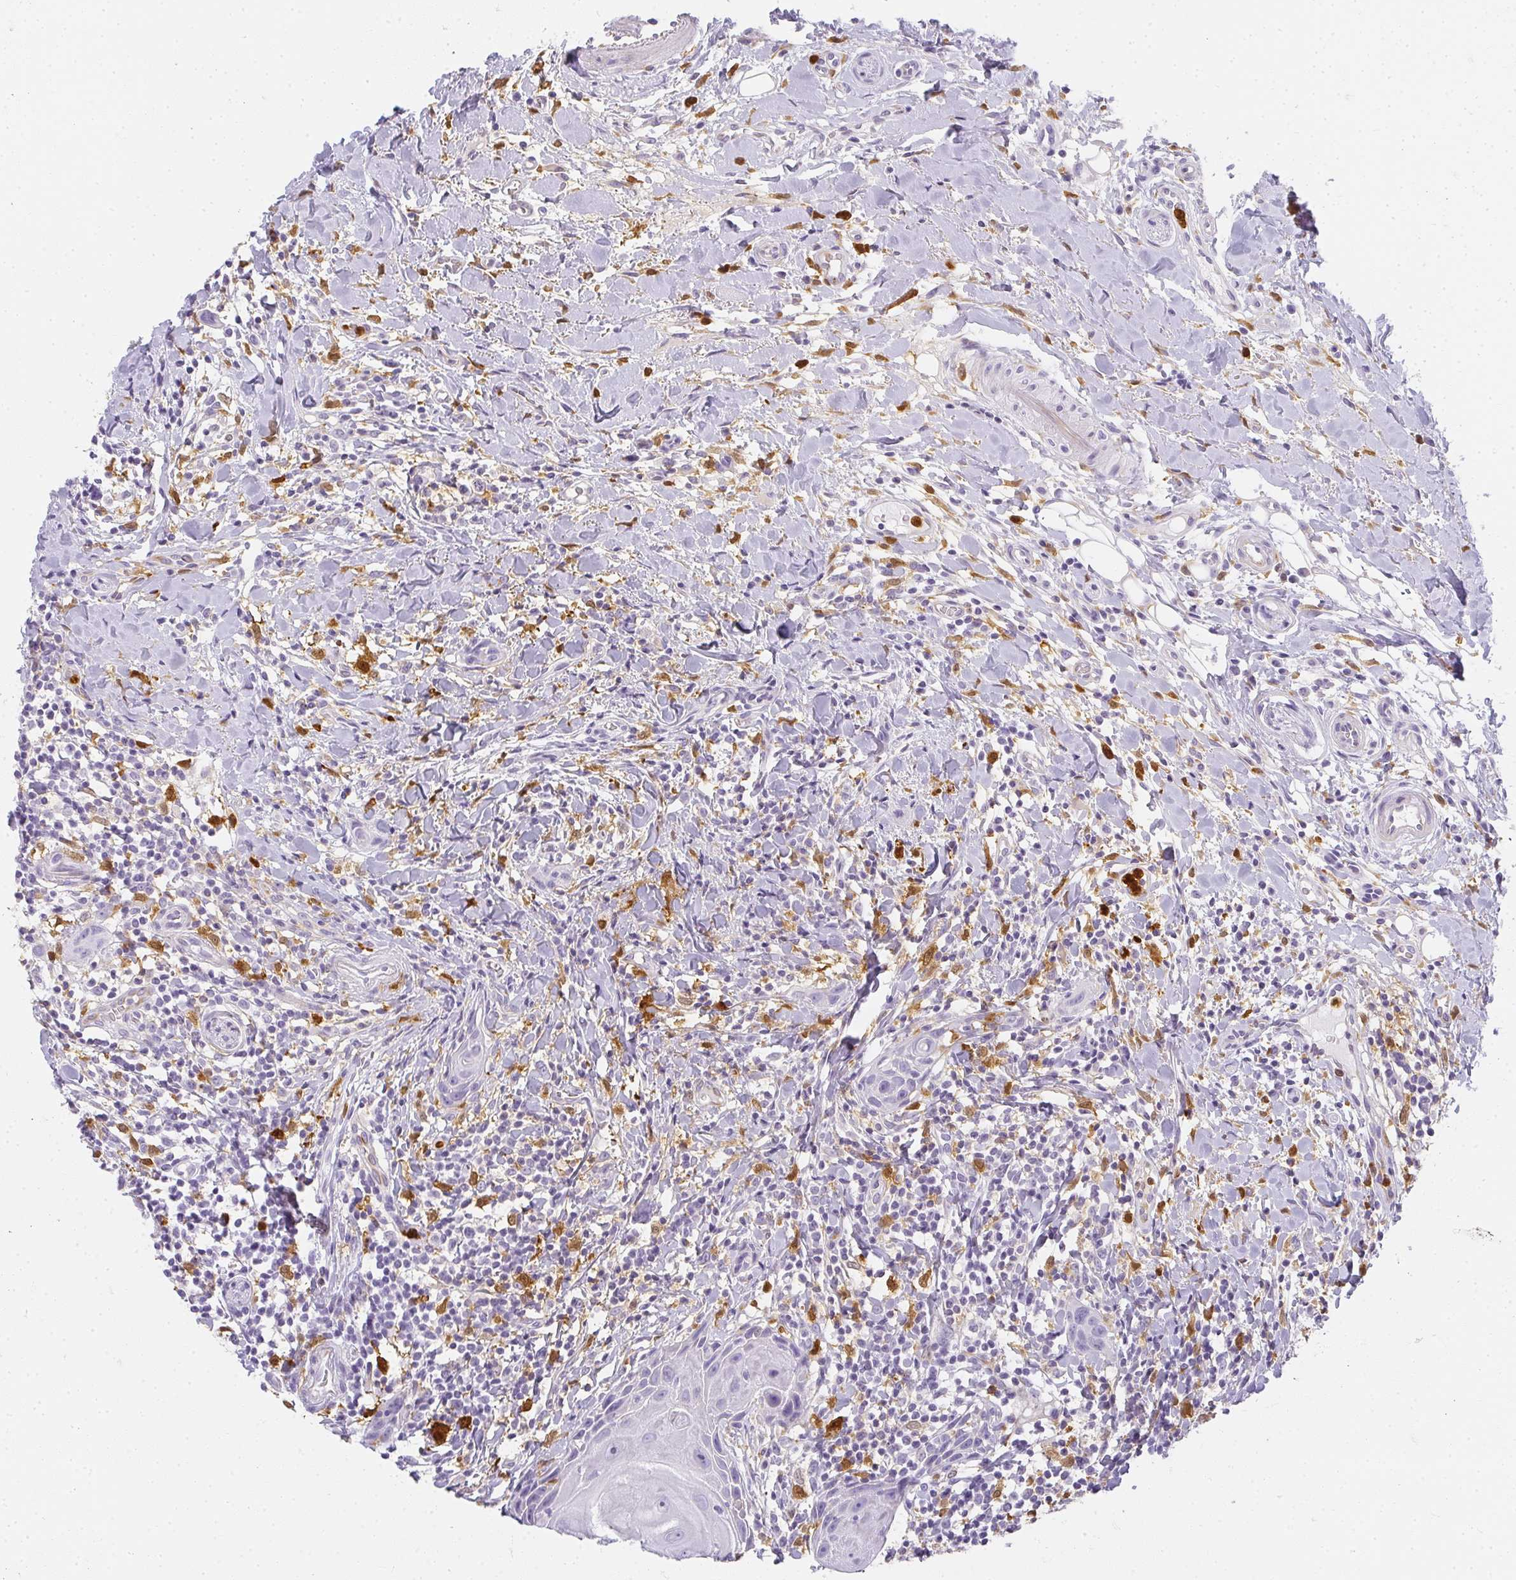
{"staining": {"intensity": "negative", "quantity": "none", "location": "none"}, "tissue": "head and neck cancer", "cell_type": "Tumor cells", "image_type": "cancer", "snomed": [{"axis": "morphology", "description": "Squamous cell carcinoma, NOS"}, {"axis": "topography", "description": "Oral tissue"}, {"axis": "topography", "description": "Head-Neck"}], "caption": "This is an IHC photomicrograph of human head and neck cancer (squamous cell carcinoma). There is no staining in tumor cells.", "gene": "HK3", "patient": {"sex": "male", "age": 49}}